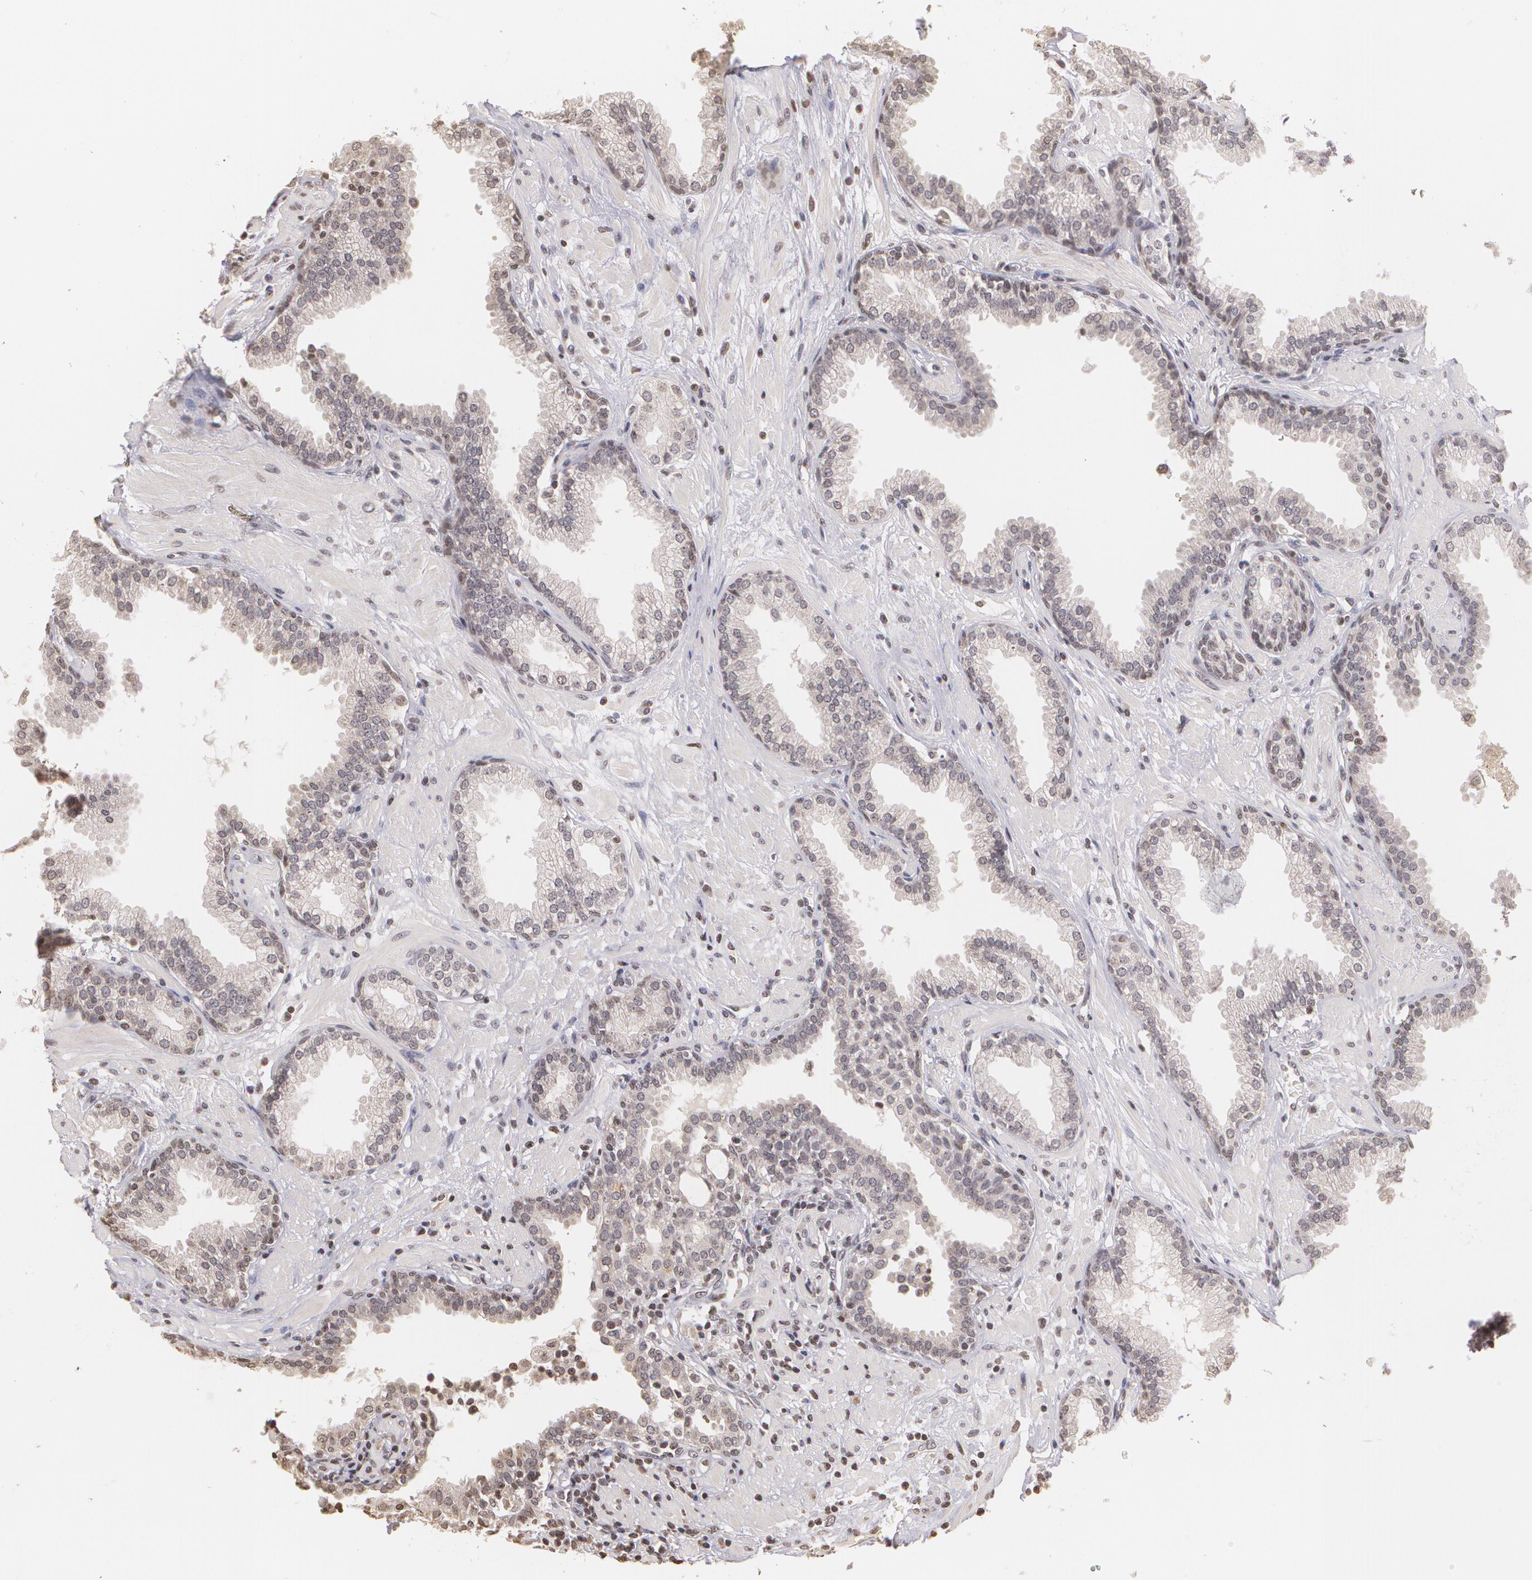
{"staining": {"intensity": "weak", "quantity": "<25%", "location": "nuclear"}, "tissue": "prostate", "cell_type": "Glandular cells", "image_type": "normal", "snomed": [{"axis": "morphology", "description": "Normal tissue, NOS"}, {"axis": "topography", "description": "Prostate"}], "caption": "Prostate stained for a protein using IHC exhibits no expression glandular cells.", "gene": "THRB", "patient": {"sex": "male", "age": 64}}